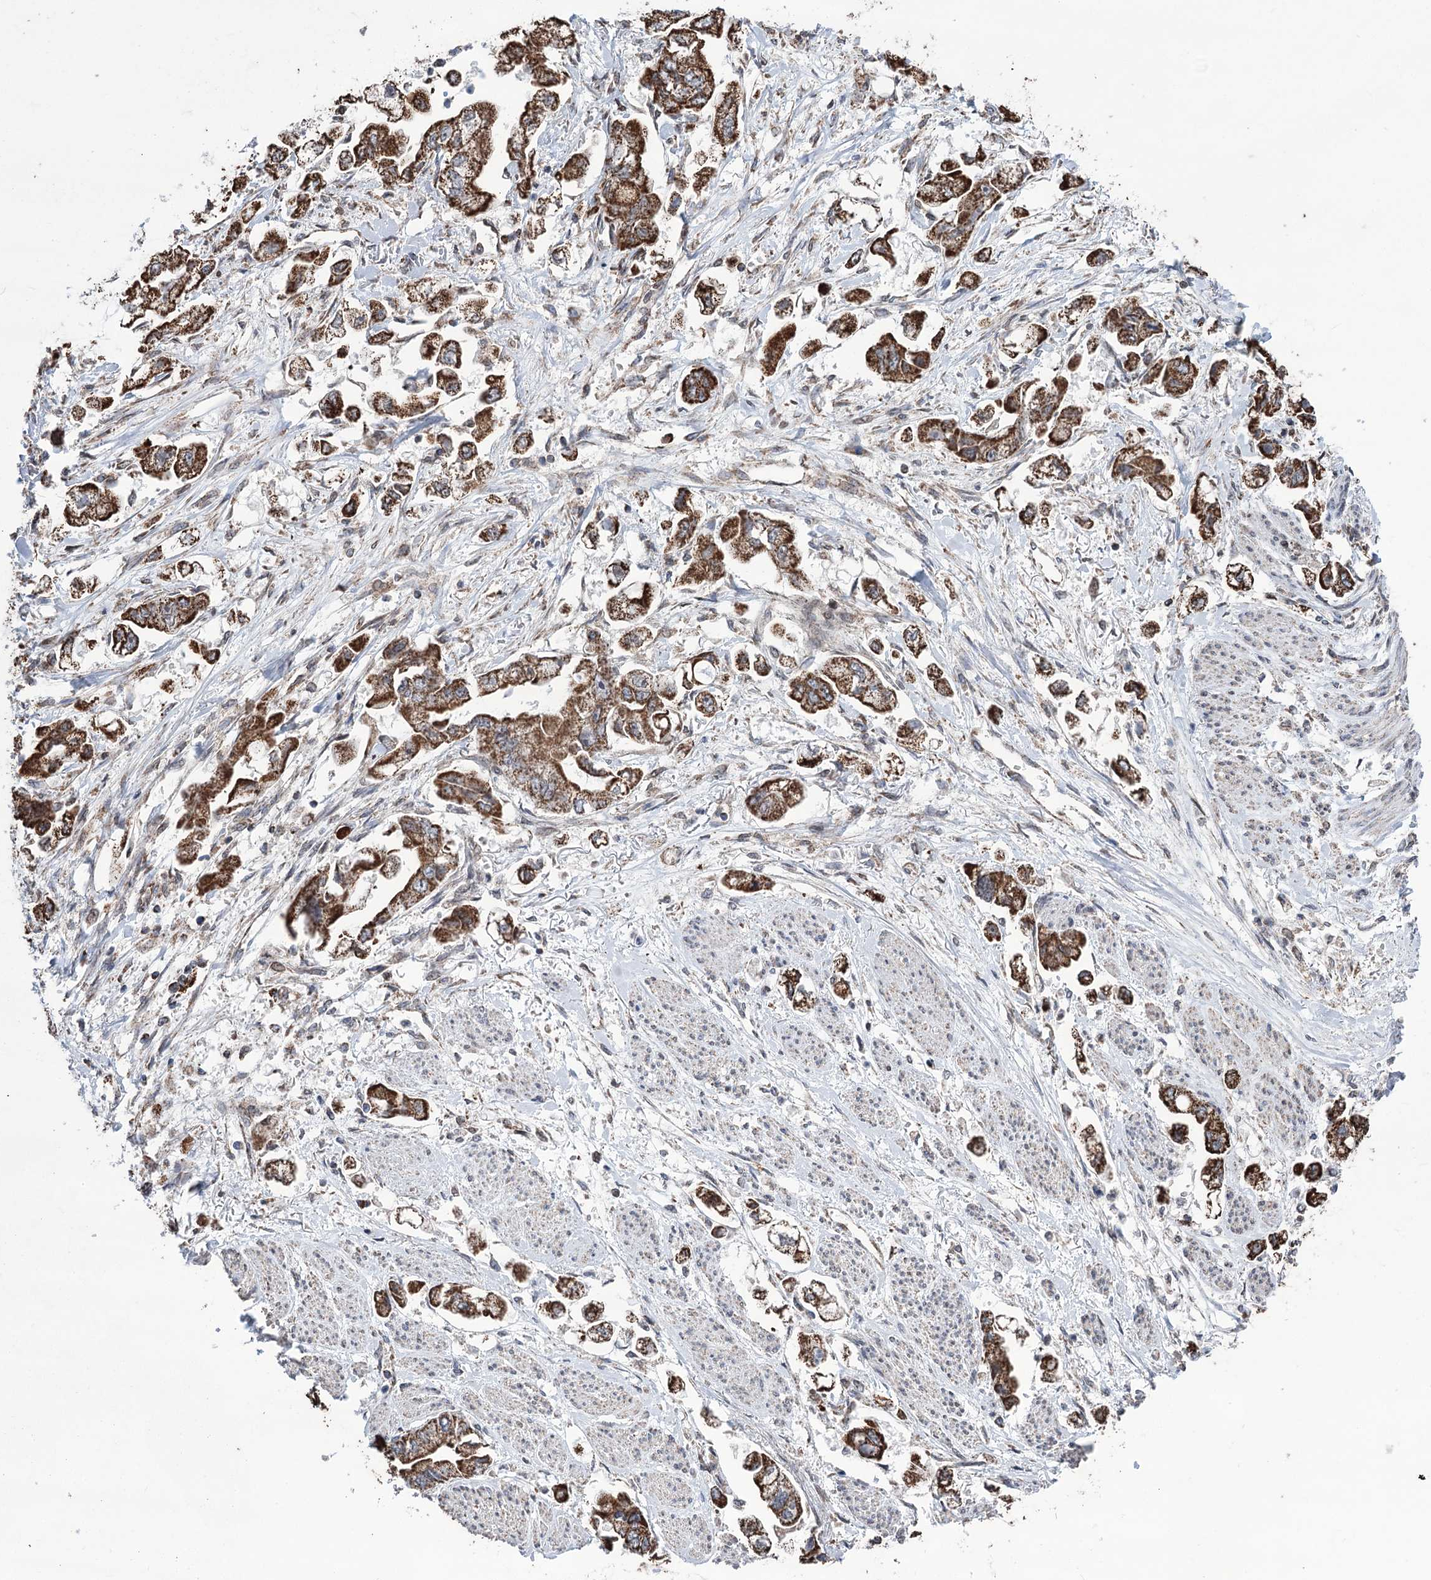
{"staining": {"intensity": "strong", "quantity": ">75%", "location": "cytoplasmic/membranous"}, "tissue": "stomach cancer", "cell_type": "Tumor cells", "image_type": "cancer", "snomed": [{"axis": "morphology", "description": "Adenocarcinoma, NOS"}, {"axis": "topography", "description": "Stomach"}], "caption": "A micrograph of human stomach adenocarcinoma stained for a protein demonstrates strong cytoplasmic/membranous brown staining in tumor cells.", "gene": "CREB3L4", "patient": {"sex": "male", "age": 62}}